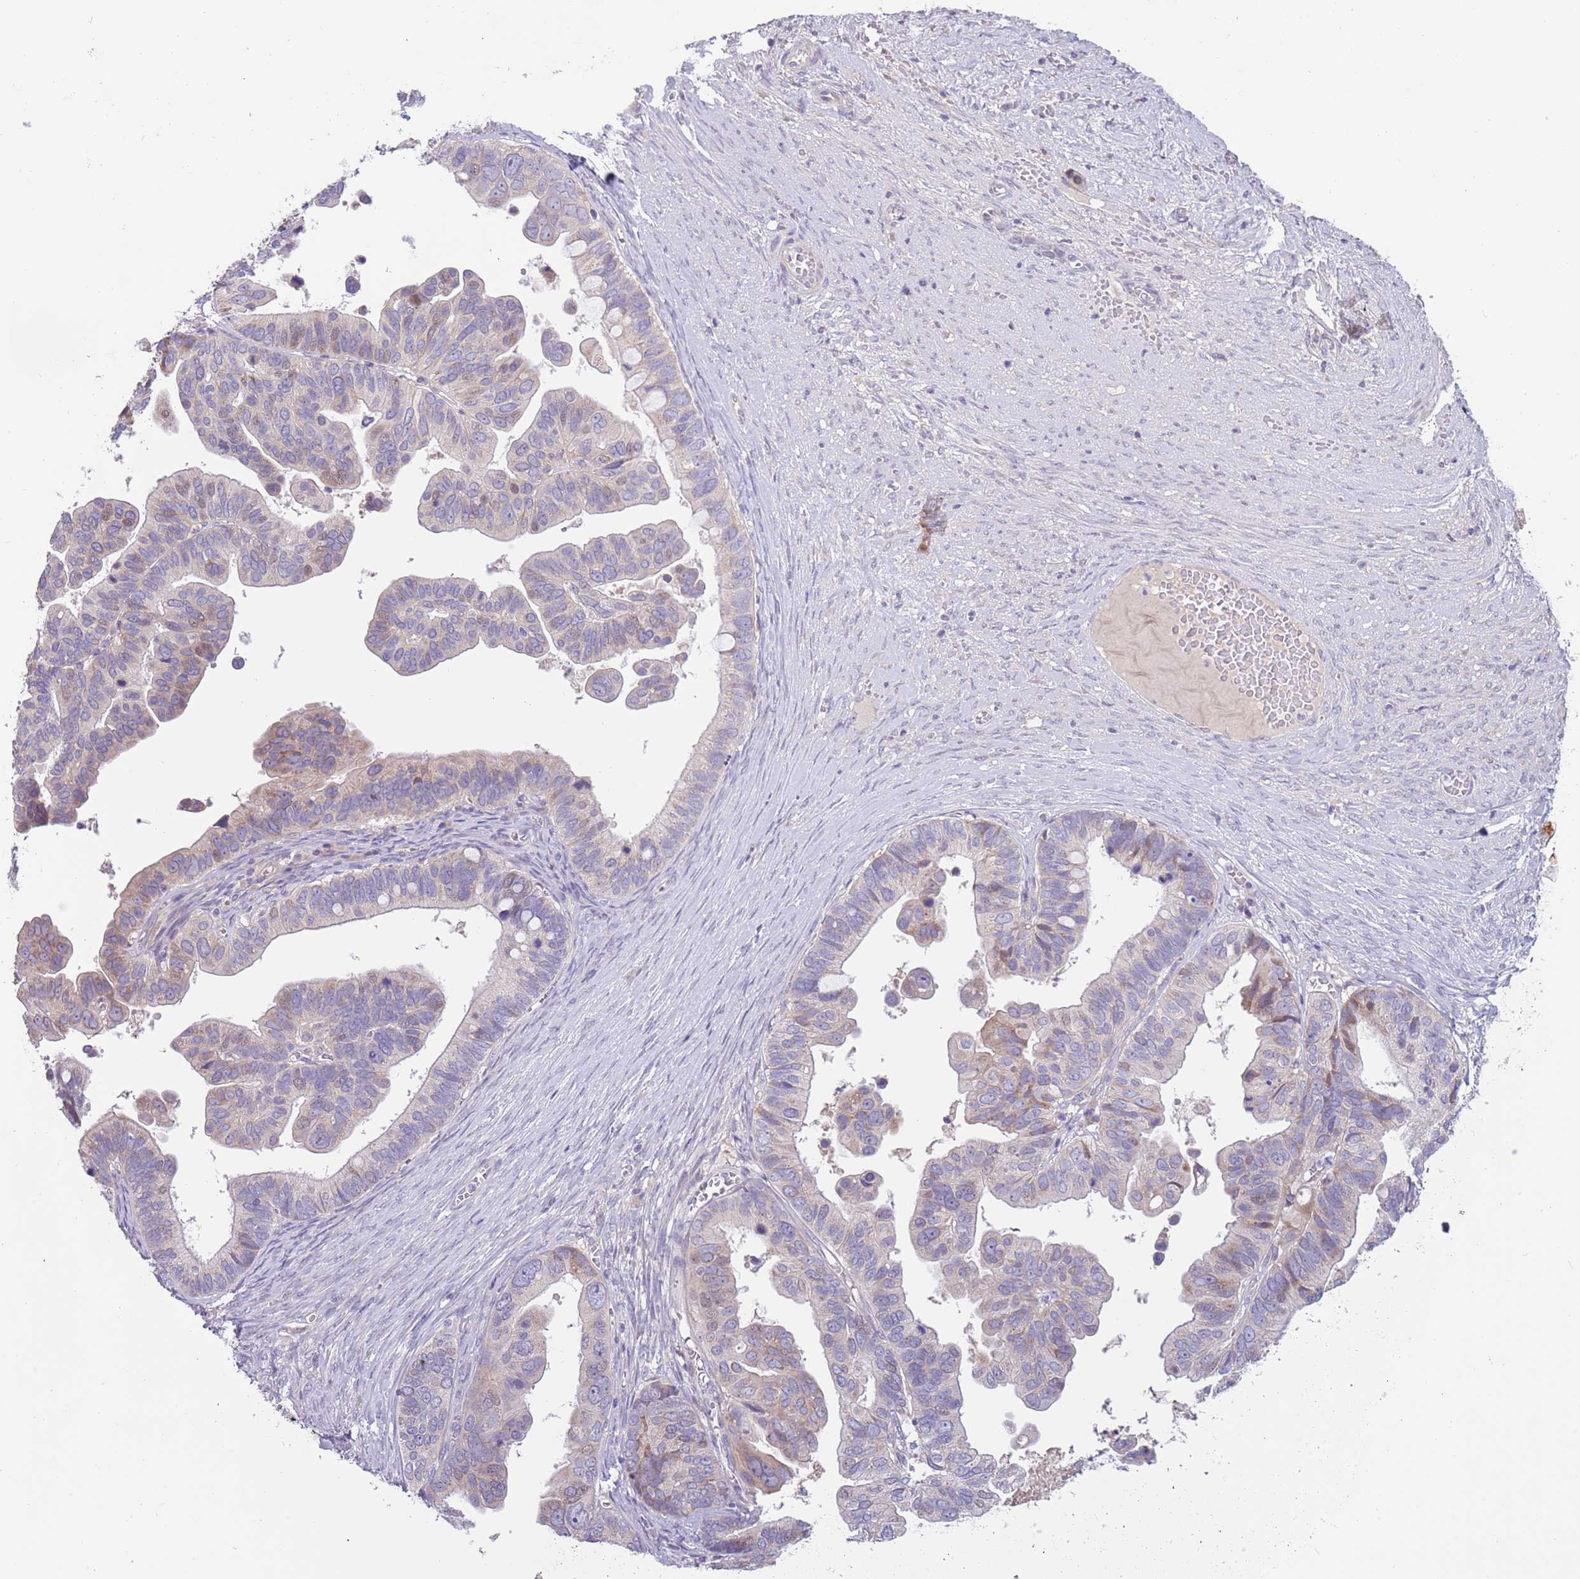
{"staining": {"intensity": "weak", "quantity": "<25%", "location": "cytoplasmic/membranous"}, "tissue": "ovarian cancer", "cell_type": "Tumor cells", "image_type": "cancer", "snomed": [{"axis": "morphology", "description": "Cystadenocarcinoma, serous, NOS"}, {"axis": "topography", "description": "Ovary"}], "caption": "Image shows no protein positivity in tumor cells of ovarian cancer tissue.", "gene": "CABYR", "patient": {"sex": "female", "age": 56}}